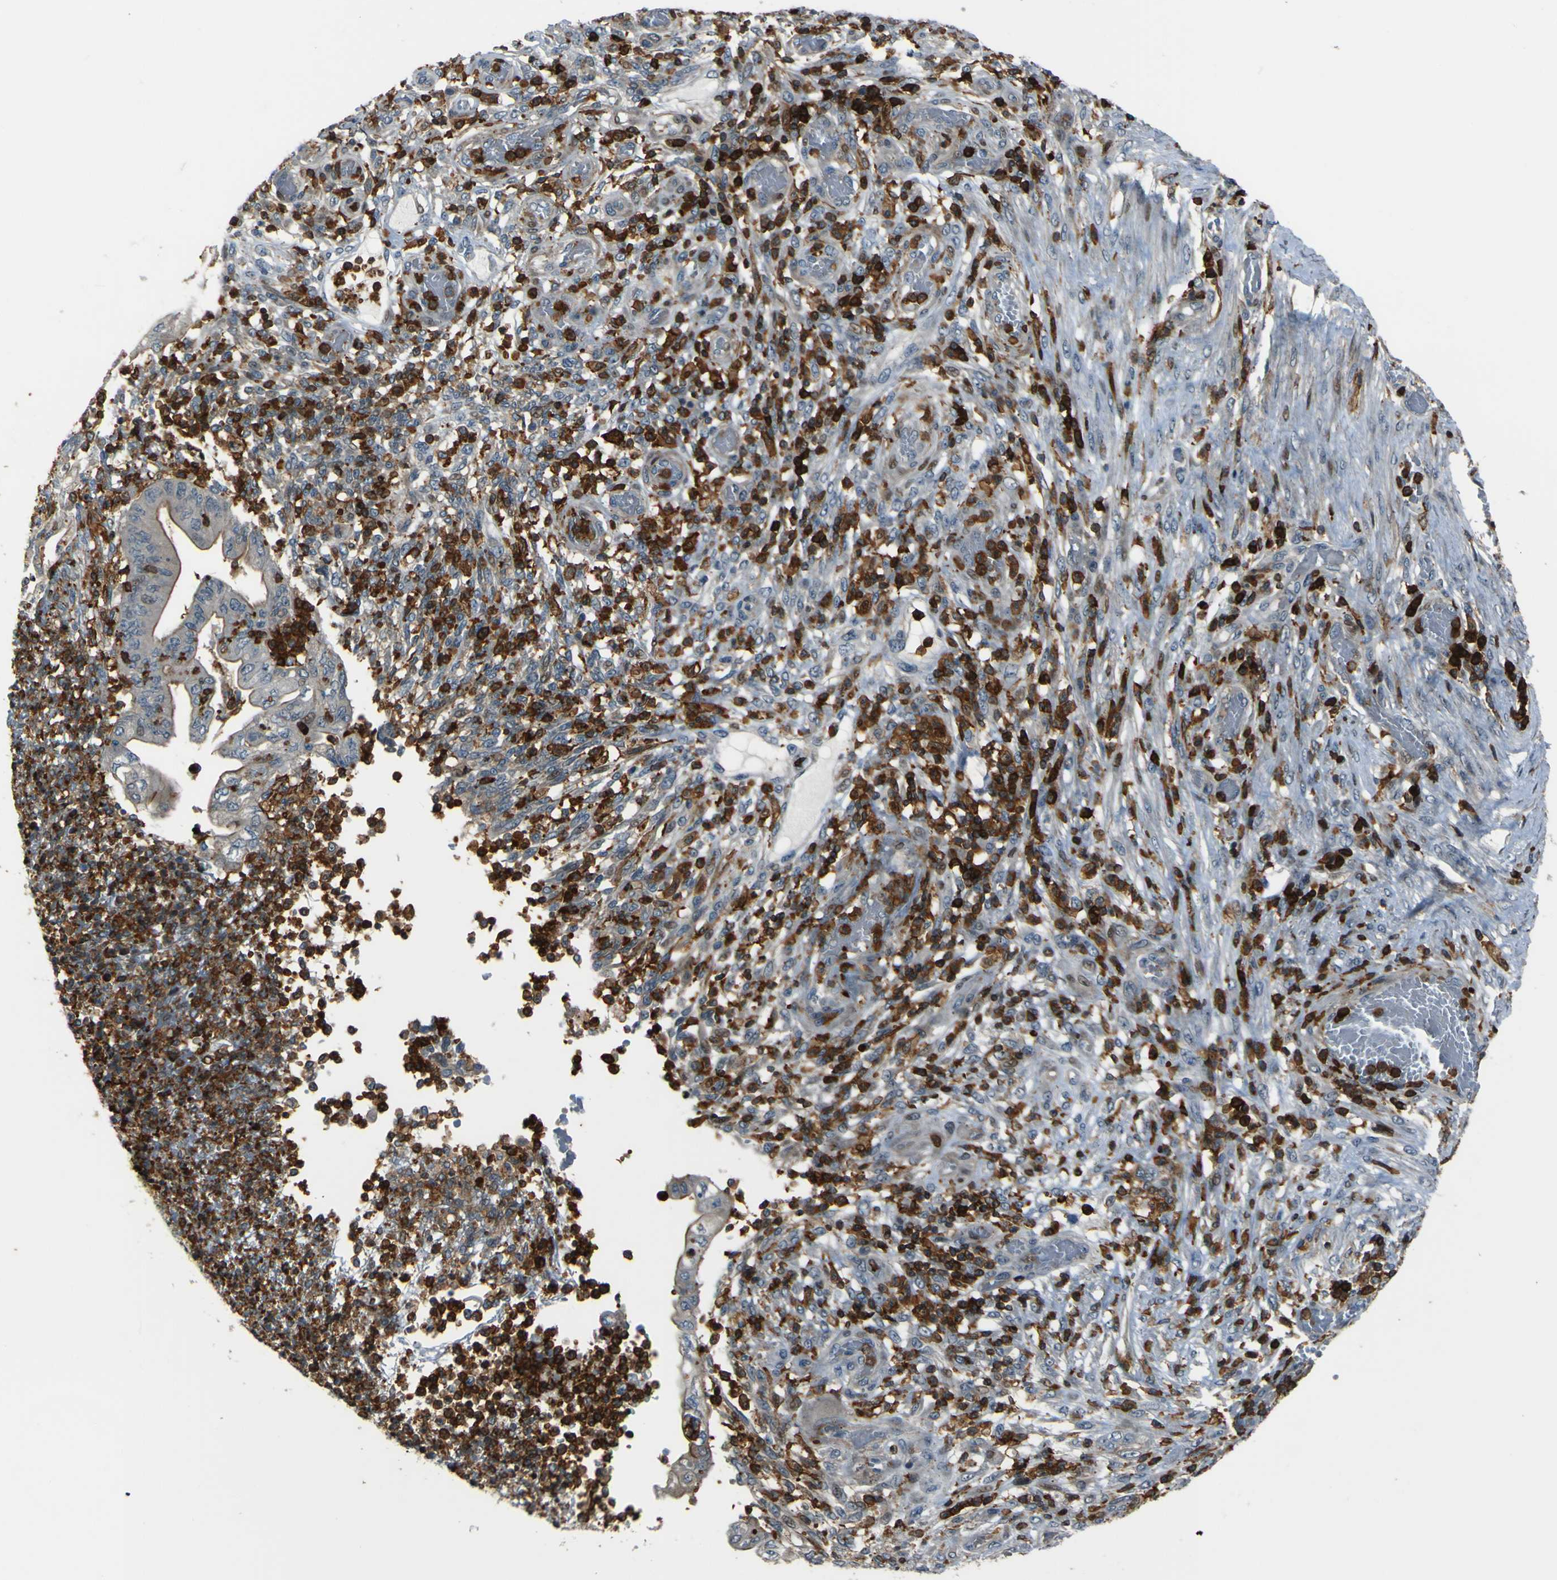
{"staining": {"intensity": "moderate", "quantity": ">75%", "location": "cytoplasmic/membranous"}, "tissue": "stomach cancer", "cell_type": "Tumor cells", "image_type": "cancer", "snomed": [{"axis": "morphology", "description": "Adenocarcinoma, NOS"}, {"axis": "topography", "description": "Stomach"}], "caption": "Brown immunohistochemical staining in human stomach cancer (adenocarcinoma) reveals moderate cytoplasmic/membranous staining in about >75% of tumor cells. The protein is shown in brown color, while the nuclei are stained blue.", "gene": "PCDHB5", "patient": {"sex": "female", "age": 73}}